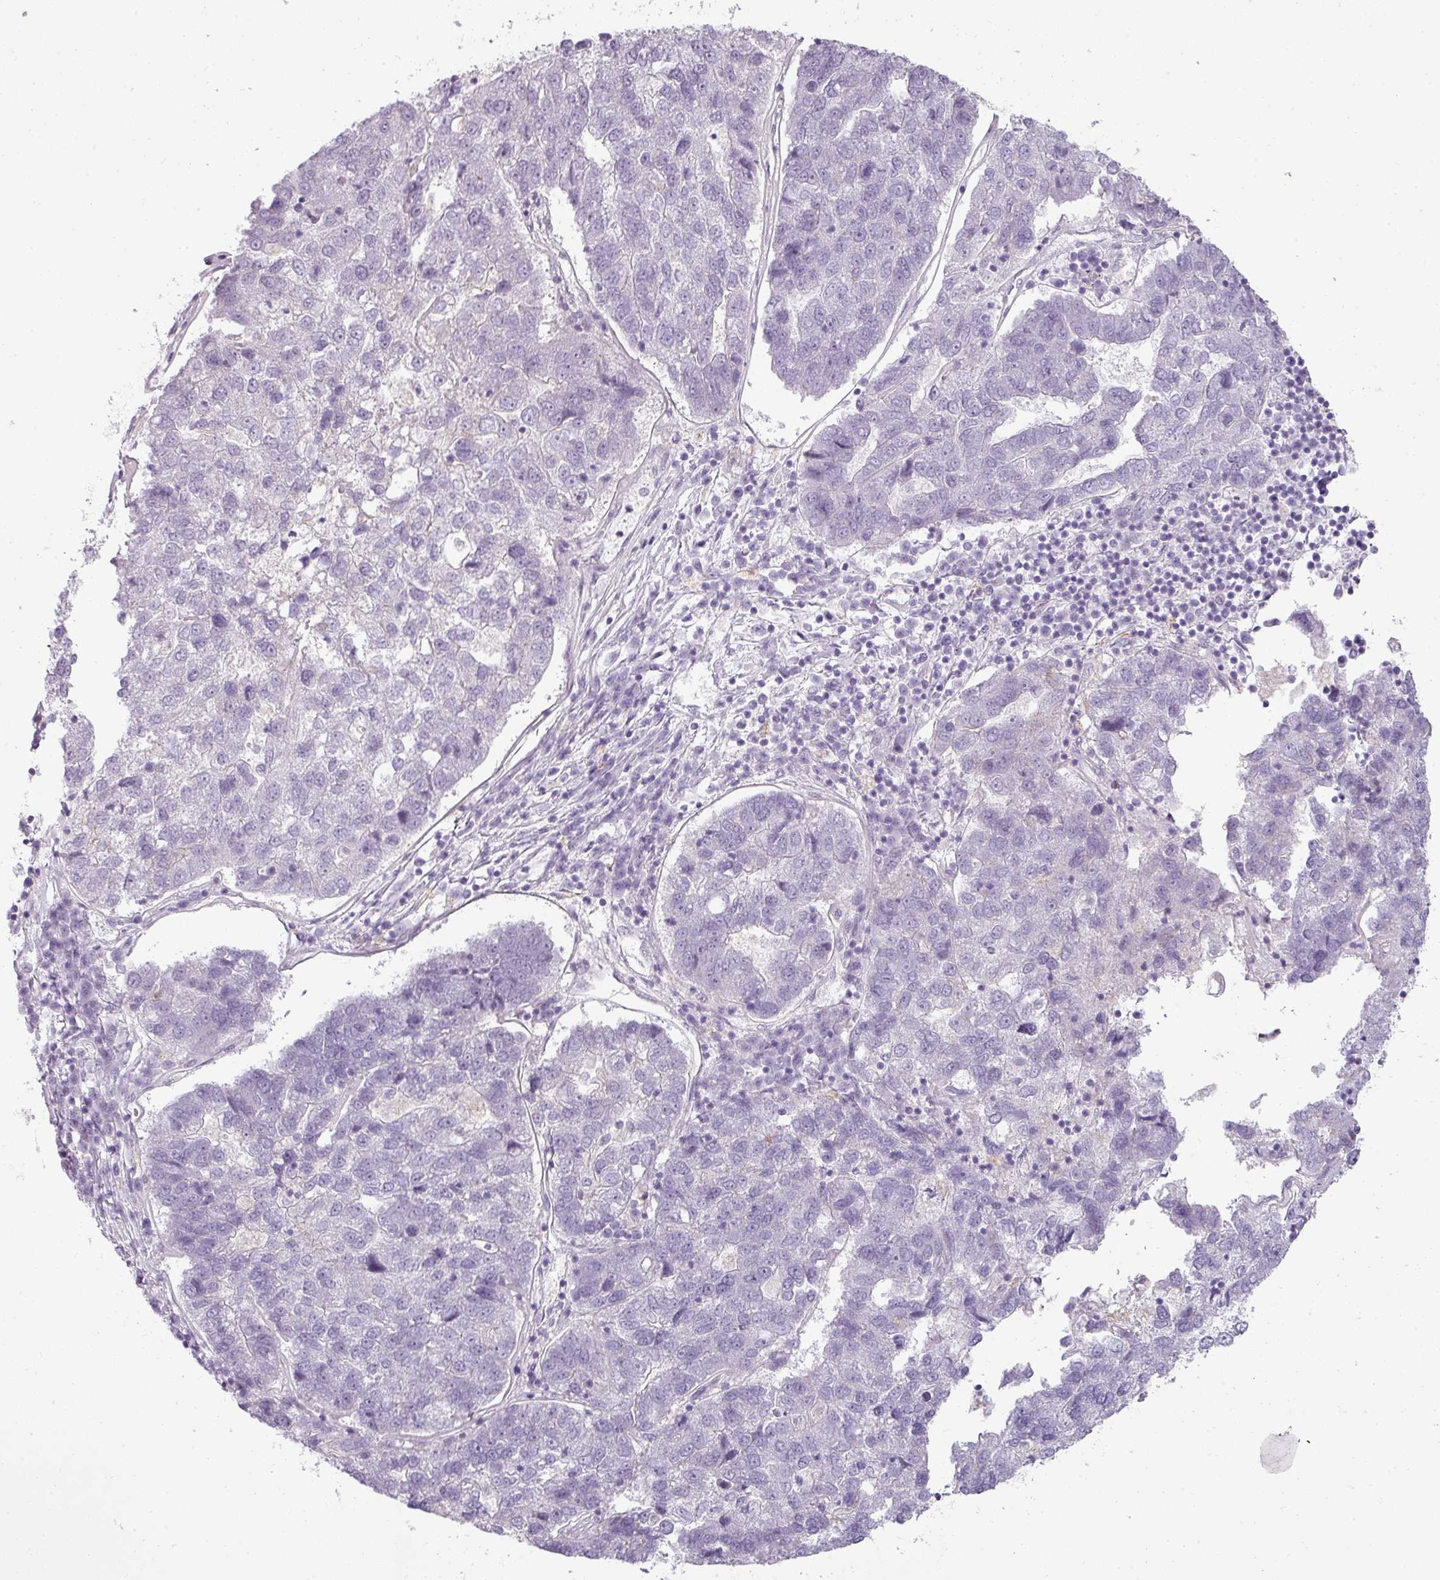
{"staining": {"intensity": "negative", "quantity": "none", "location": "none"}, "tissue": "pancreatic cancer", "cell_type": "Tumor cells", "image_type": "cancer", "snomed": [{"axis": "morphology", "description": "Adenocarcinoma, NOS"}, {"axis": "topography", "description": "Pancreas"}], "caption": "The histopathology image shows no staining of tumor cells in pancreatic adenocarcinoma.", "gene": "ASB1", "patient": {"sex": "female", "age": 61}}